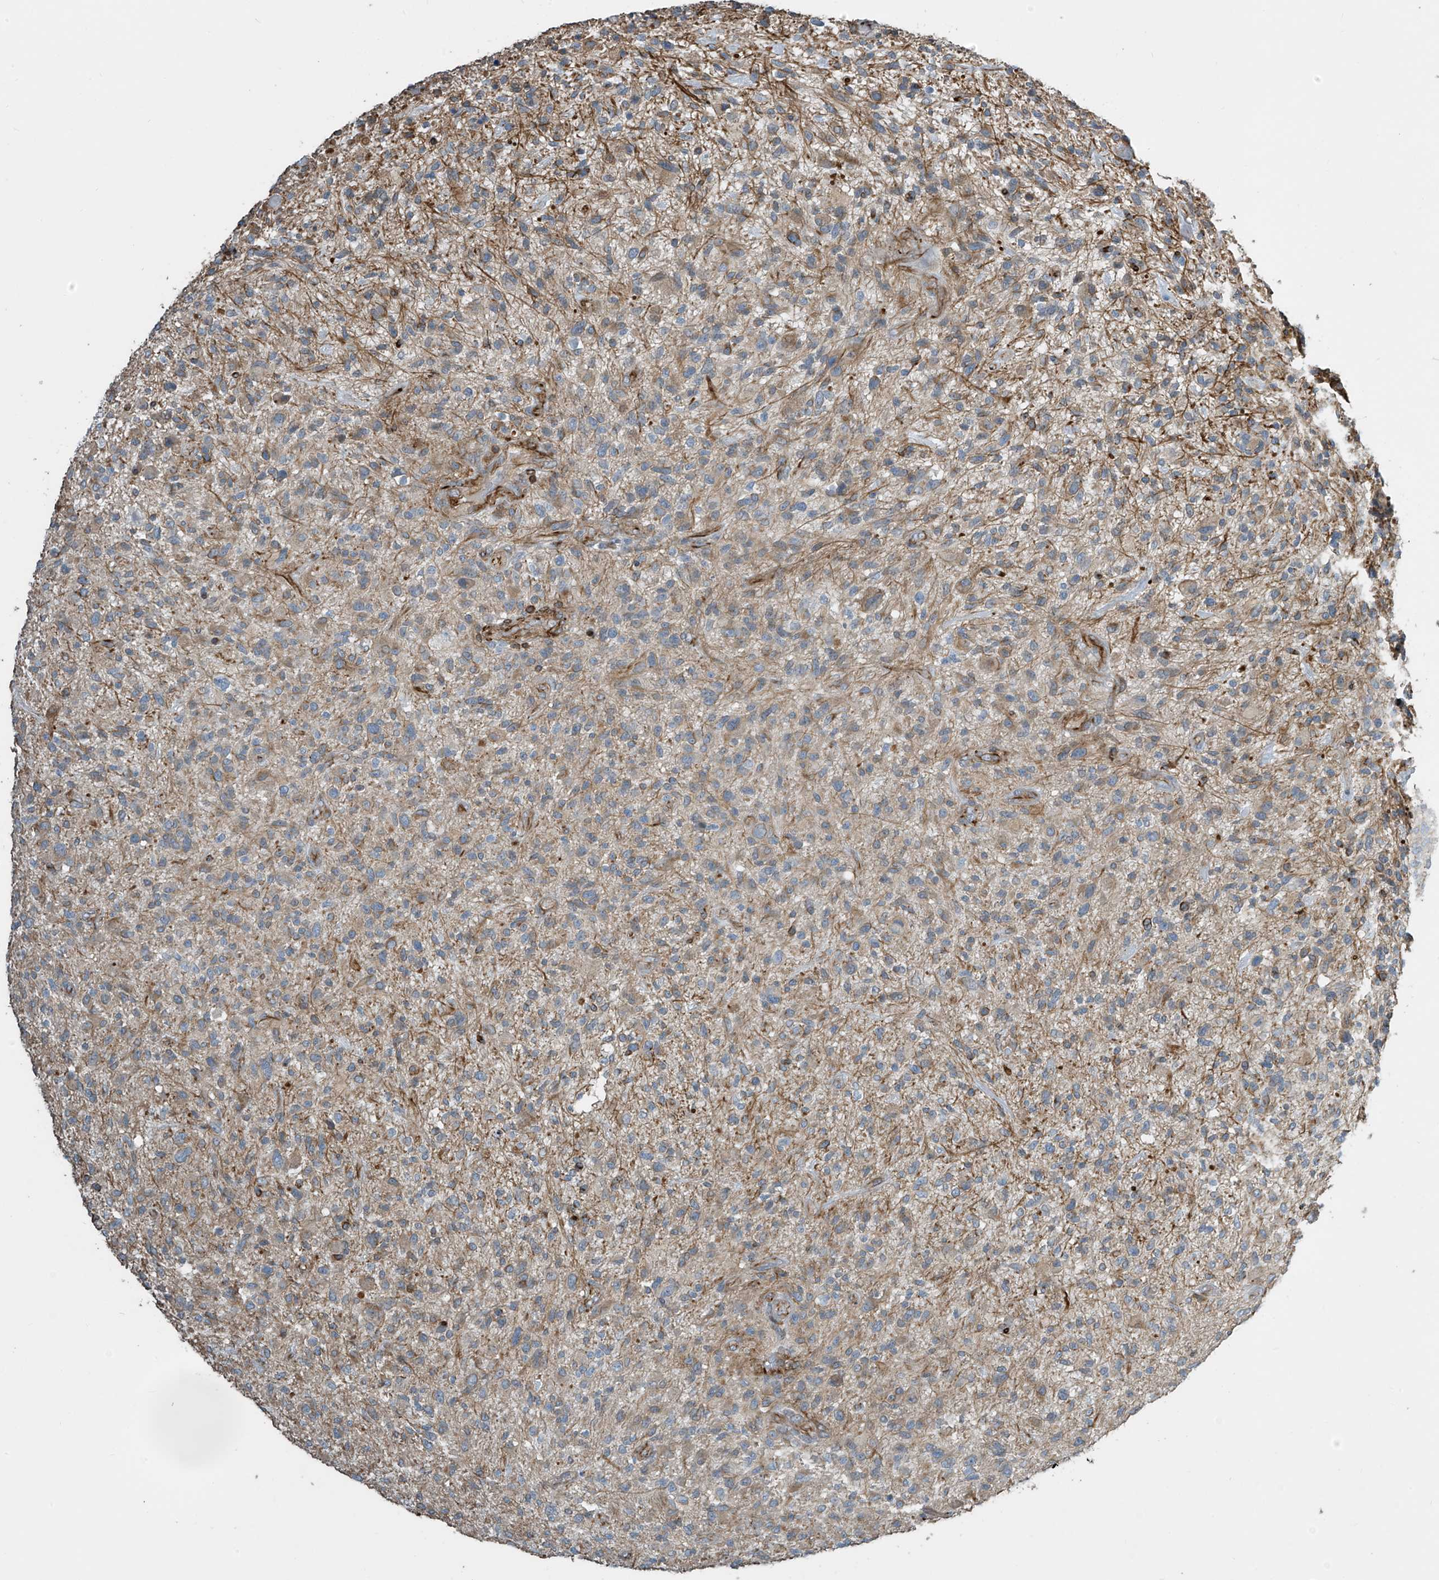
{"staining": {"intensity": "weak", "quantity": "25%-75%", "location": "cytoplasmic/membranous"}, "tissue": "glioma", "cell_type": "Tumor cells", "image_type": "cancer", "snomed": [{"axis": "morphology", "description": "Glioma, malignant, High grade"}, {"axis": "topography", "description": "Brain"}], "caption": "Protein expression analysis of human glioma reveals weak cytoplasmic/membranous positivity in approximately 25%-75% of tumor cells.", "gene": "SH3BGRL3", "patient": {"sex": "male", "age": 47}}